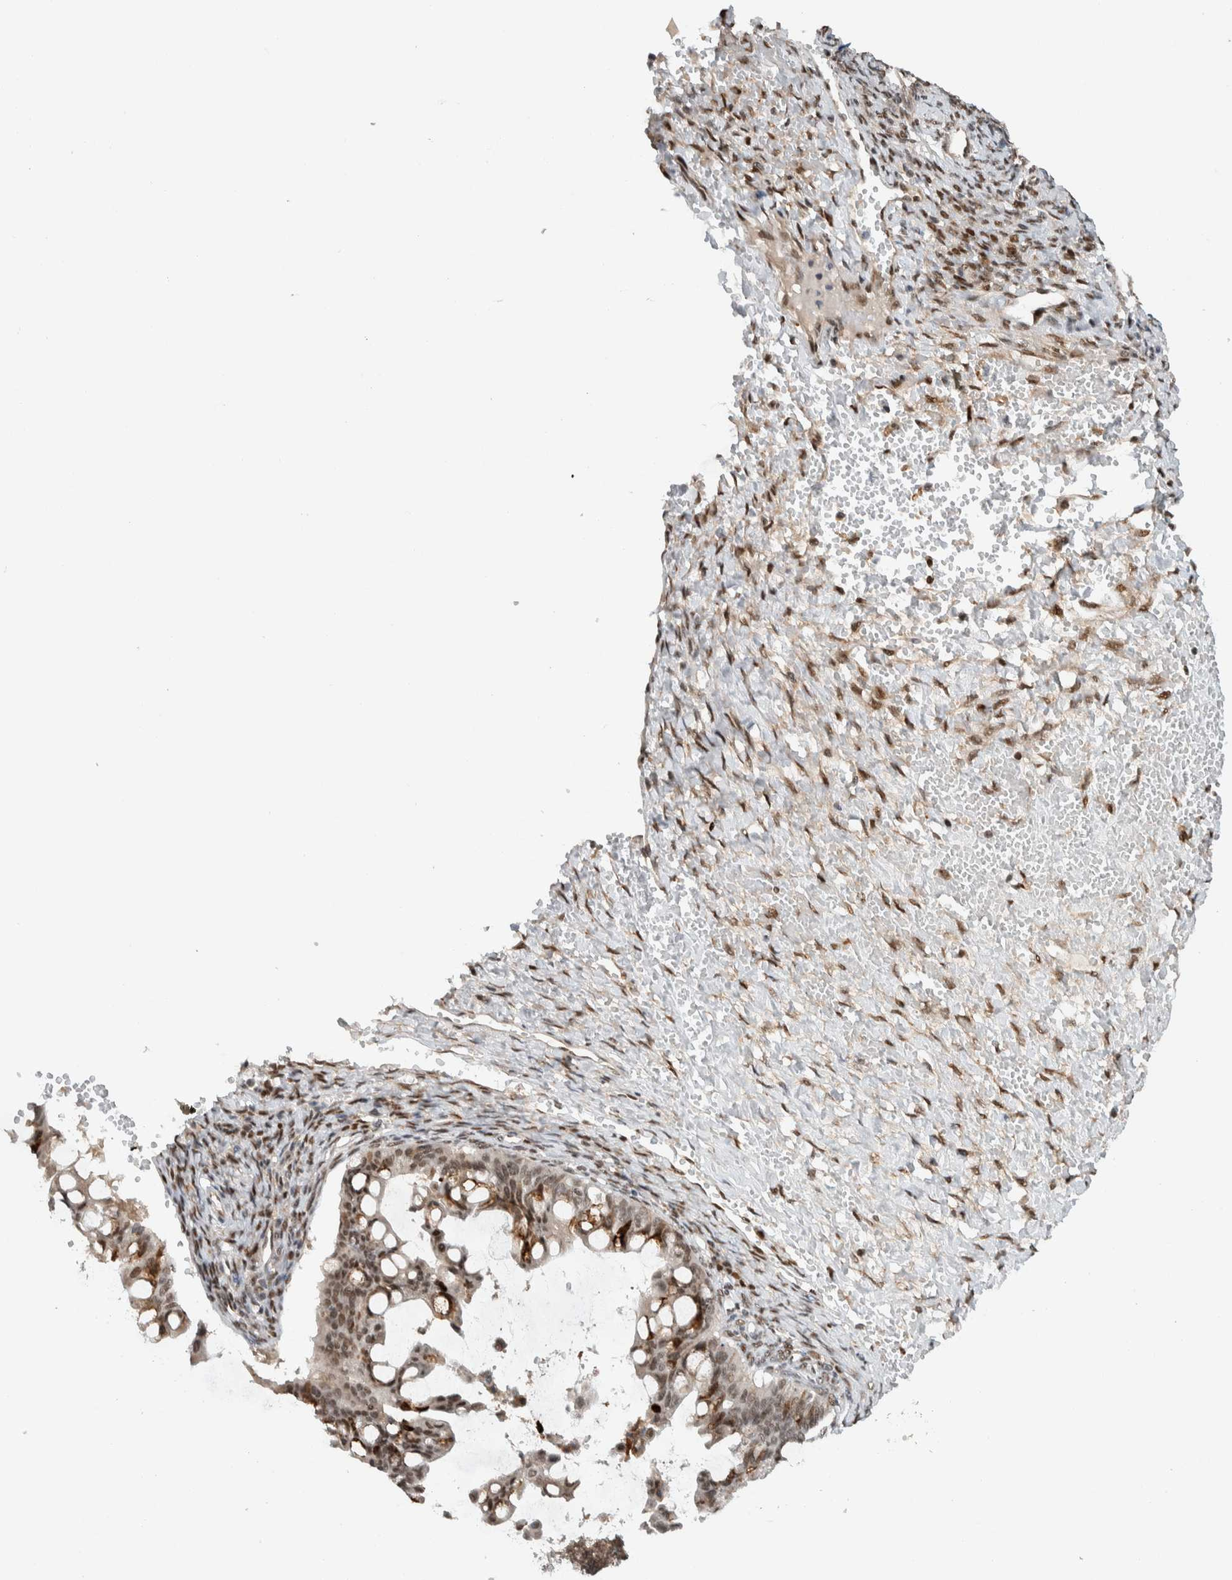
{"staining": {"intensity": "weak", "quantity": "25%-75%", "location": "nuclear"}, "tissue": "ovarian cancer", "cell_type": "Tumor cells", "image_type": "cancer", "snomed": [{"axis": "morphology", "description": "Cystadenocarcinoma, mucinous, NOS"}, {"axis": "topography", "description": "Ovary"}], "caption": "Ovarian cancer stained with a brown dye exhibits weak nuclear positive staining in about 25%-75% of tumor cells.", "gene": "TNRC18", "patient": {"sex": "female", "age": 73}}